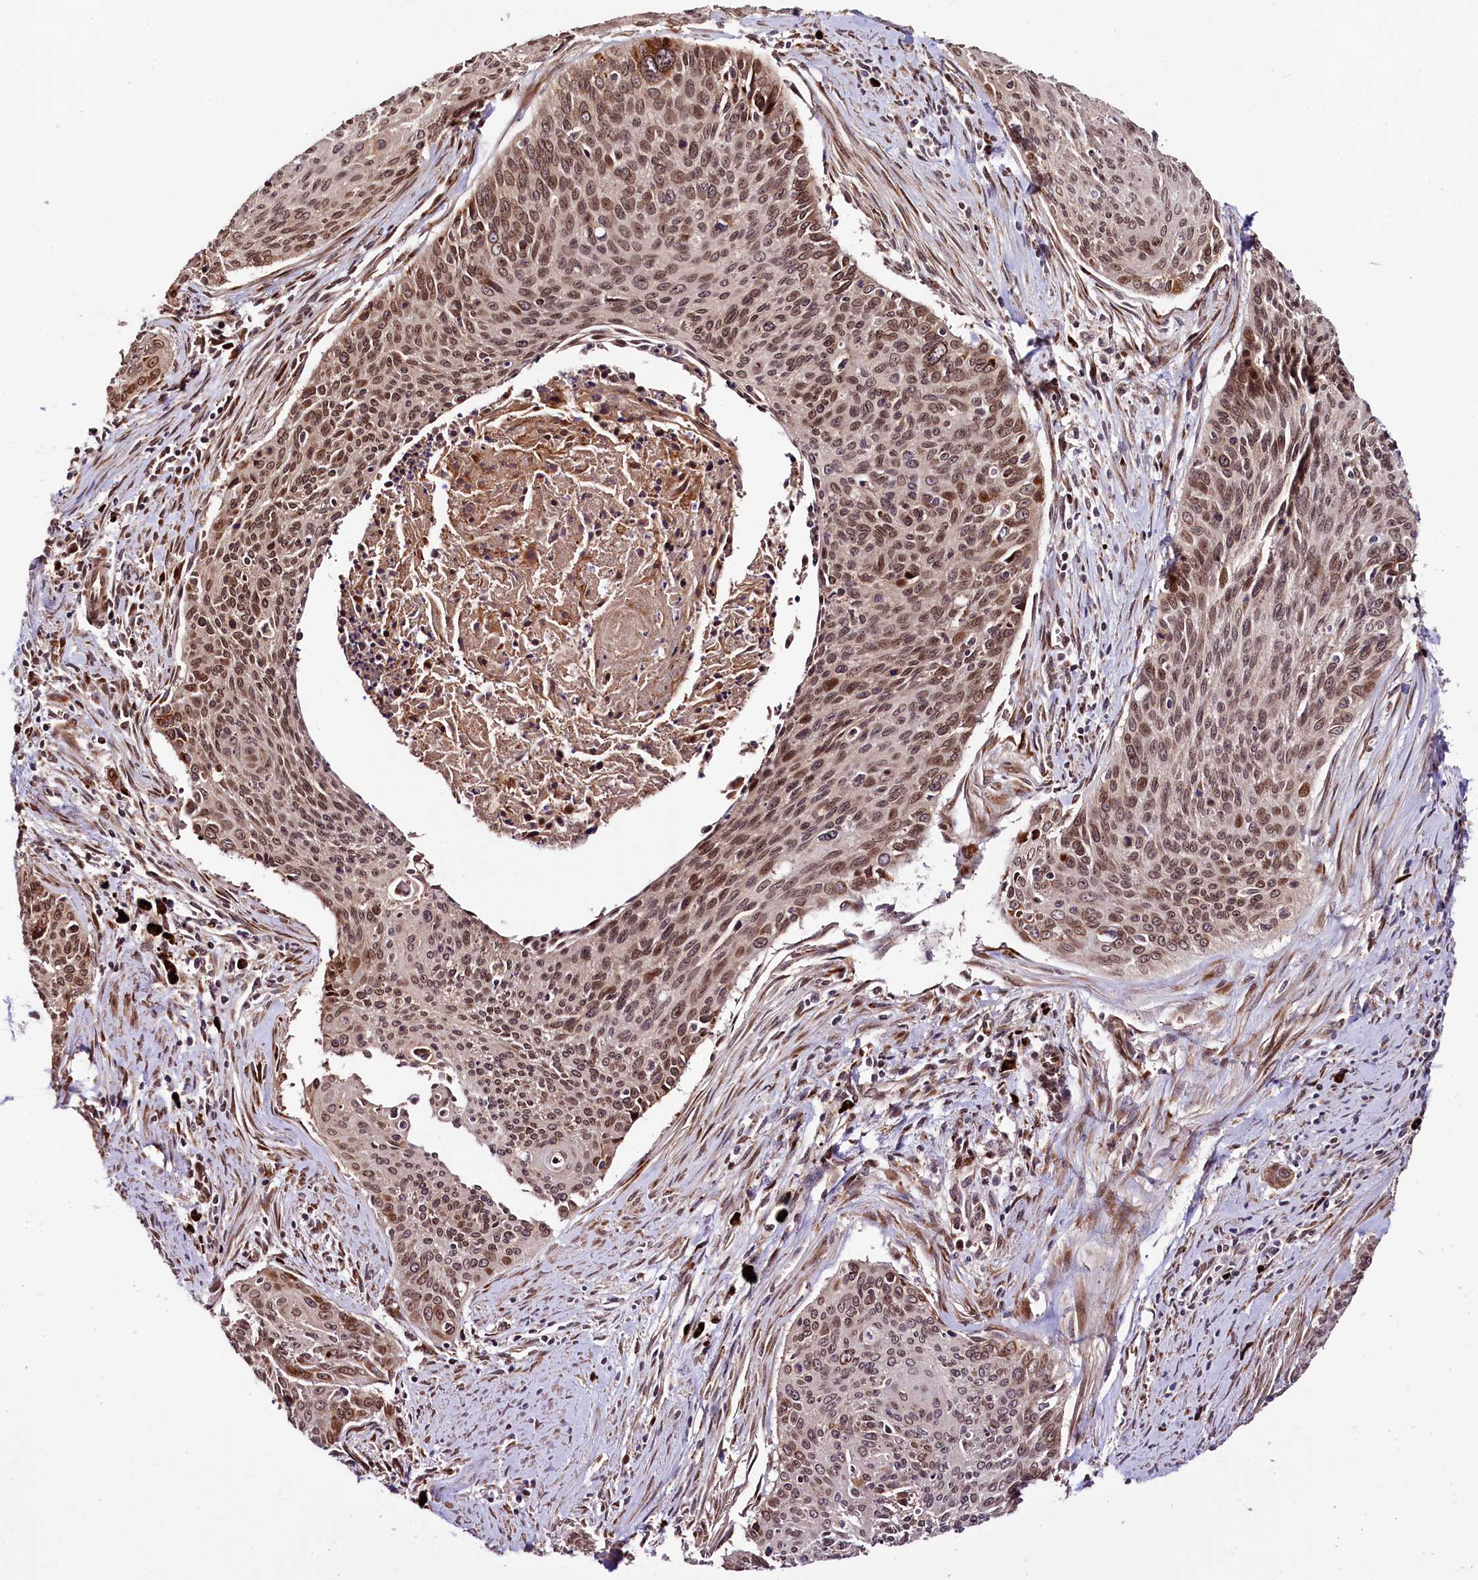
{"staining": {"intensity": "moderate", "quantity": ">75%", "location": "nuclear"}, "tissue": "cervical cancer", "cell_type": "Tumor cells", "image_type": "cancer", "snomed": [{"axis": "morphology", "description": "Squamous cell carcinoma, NOS"}, {"axis": "topography", "description": "Cervix"}], "caption": "A brown stain highlights moderate nuclear staining of a protein in human cervical squamous cell carcinoma tumor cells.", "gene": "C5orf15", "patient": {"sex": "female", "age": 55}}